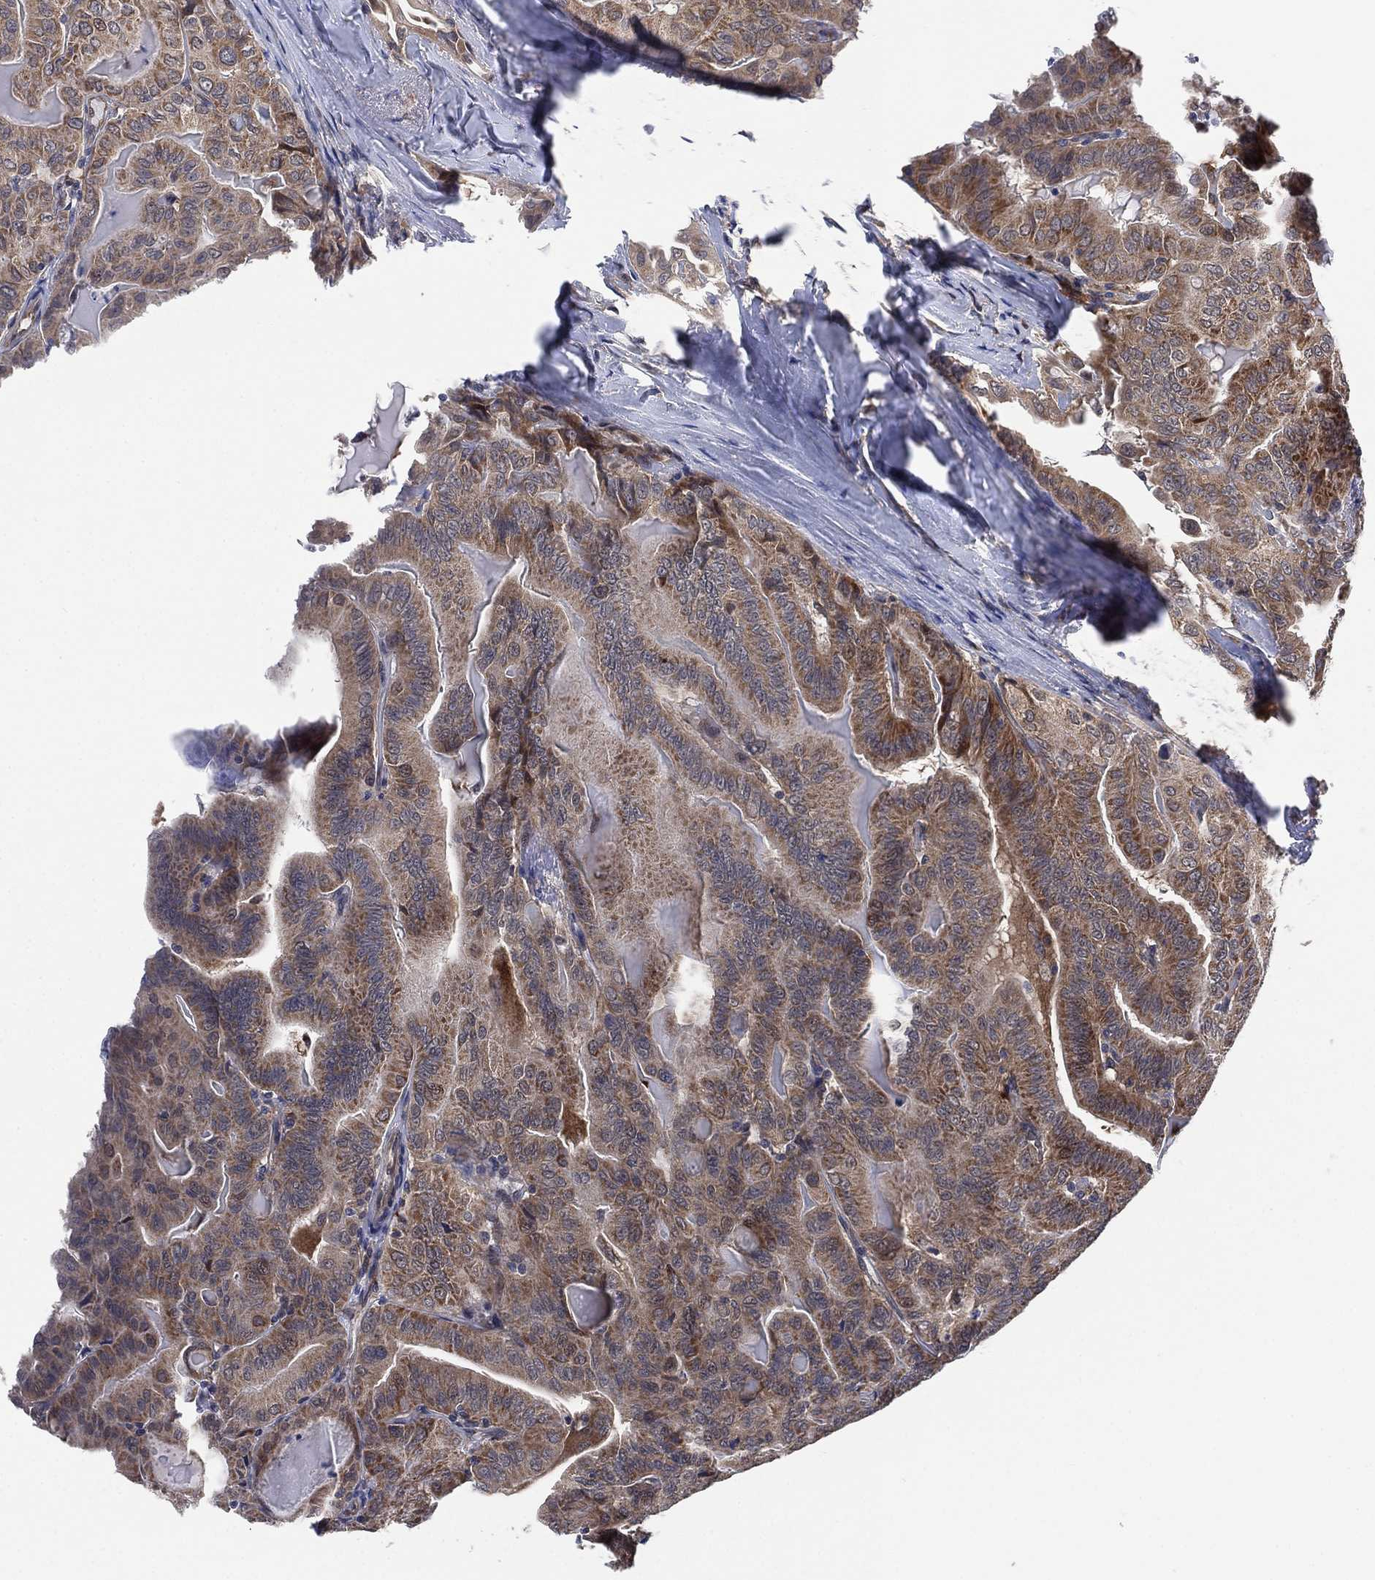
{"staining": {"intensity": "moderate", "quantity": "25%-75%", "location": "cytoplasmic/membranous"}, "tissue": "thyroid cancer", "cell_type": "Tumor cells", "image_type": "cancer", "snomed": [{"axis": "morphology", "description": "Papillary adenocarcinoma, NOS"}, {"axis": "topography", "description": "Thyroid gland"}], "caption": "High-power microscopy captured an IHC micrograph of thyroid papillary adenocarcinoma, revealing moderate cytoplasmic/membranous expression in about 25%-75% of tumor cells.", "gene": "FES", "patient": {"sex": "female", "age": 68}}